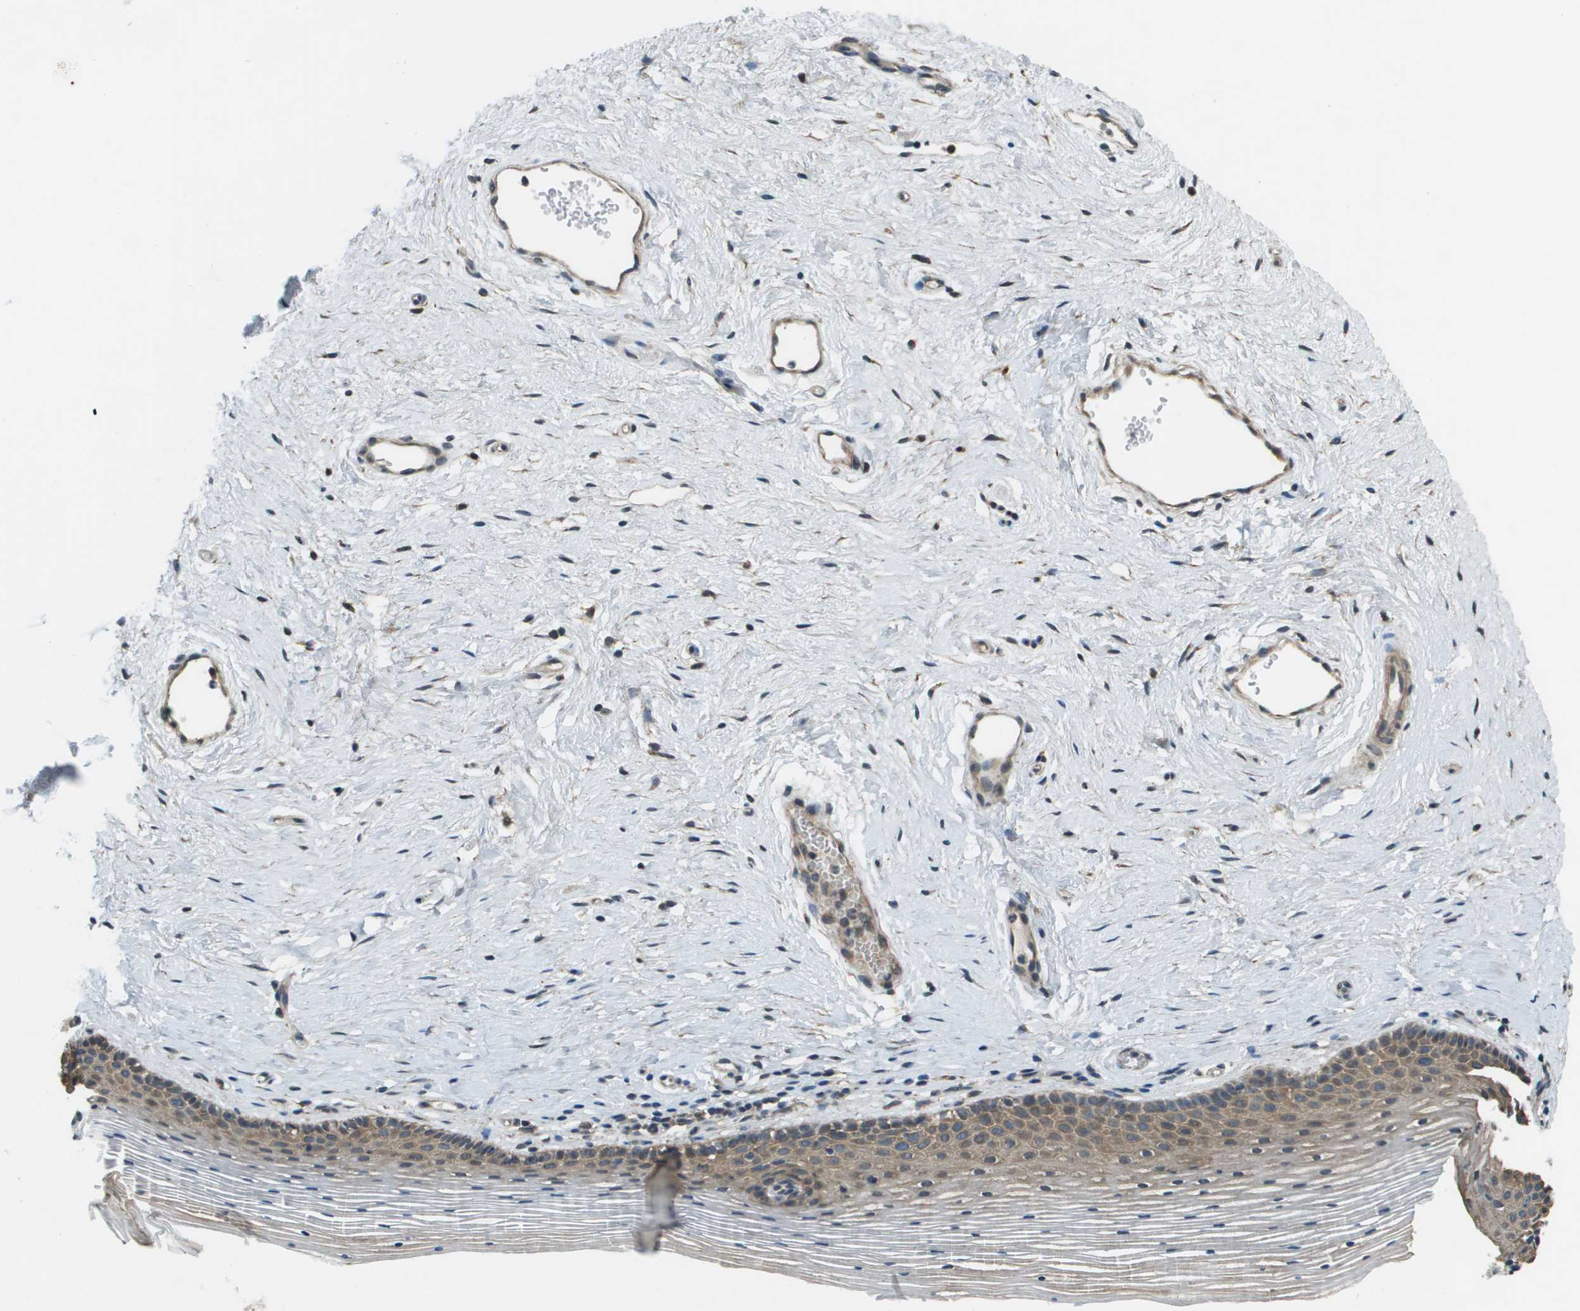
{"staining": {"intensity": "moderate", "quantity": "<25%", "location": "cytoplasmic/membranous"}, "tissue": "vagina", "cell_type": "Squamous epithelial cells", "image_type": "normal", "snomed": [{"axis": "morphology", "description": "Normal tissue, NOS"}, {"axis": "topography", "description": "Vagina"}], "caption": "Immunohistochemical staining of benign vagina displays low levels of moderate cytoplasmic/membranous positivity in about <25% of squamous epithelial cells.", "gene": "CDKN2C", "patient": {"sex": "female", "age": 32}}